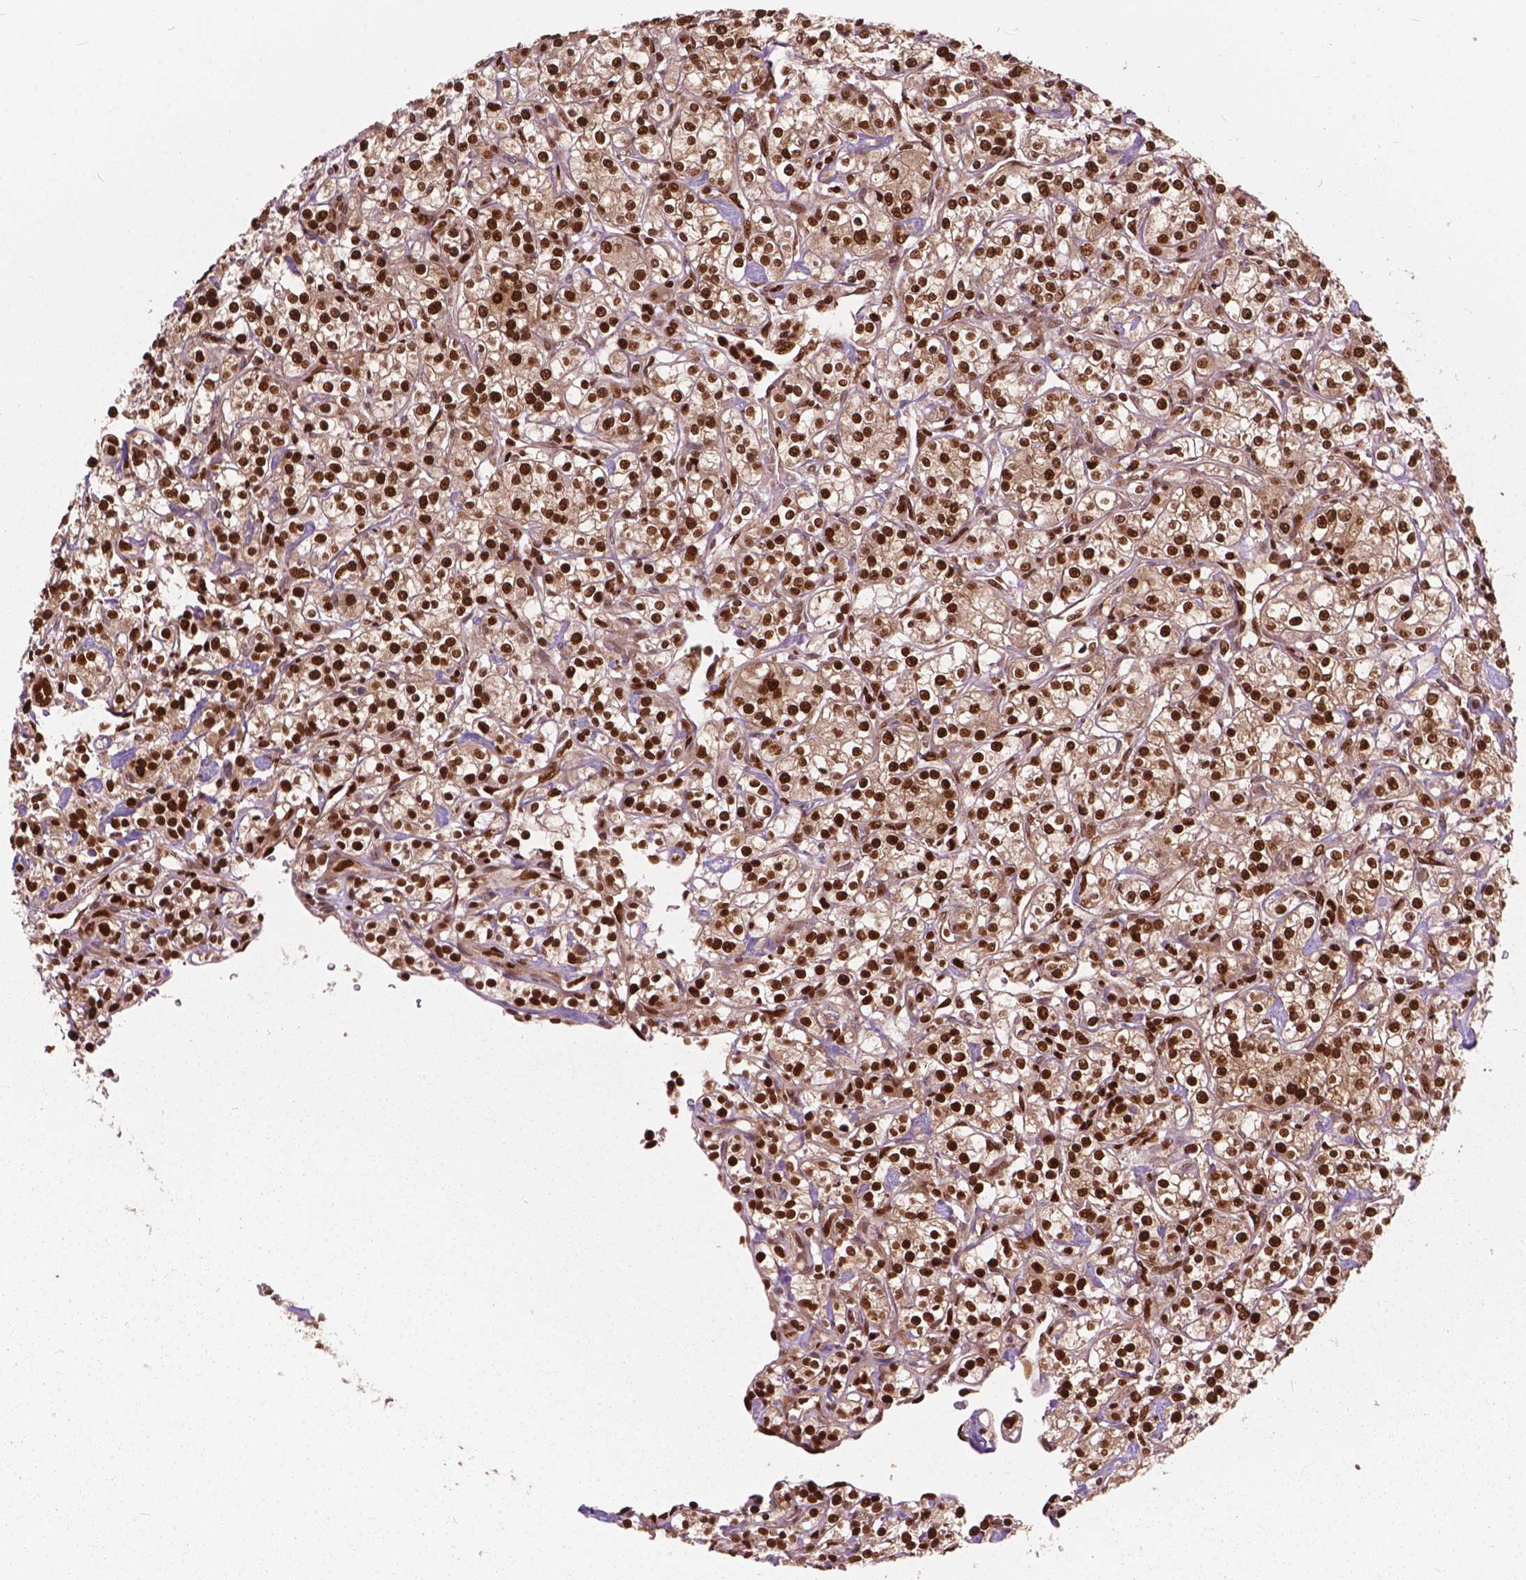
{"staining": {"intensity": "strong", "quantity": ">75%", "location": "nuclear"}, "tissue": "renal cancer", "cell_type": "Tumor cells", "image_type": "cancer", "snomed": [{"axis": "morphology", "description": "Adenocarcinoma, NOS"}, {"axis": "topography", "description": "Kidney"}], "caption": "IHC of renal cancer exhibits high levels of strong nuclear staining in approximately >75% of tumor cells.", "gene": "ANP32B", "patient": {"sex": "male", "age": 77}}